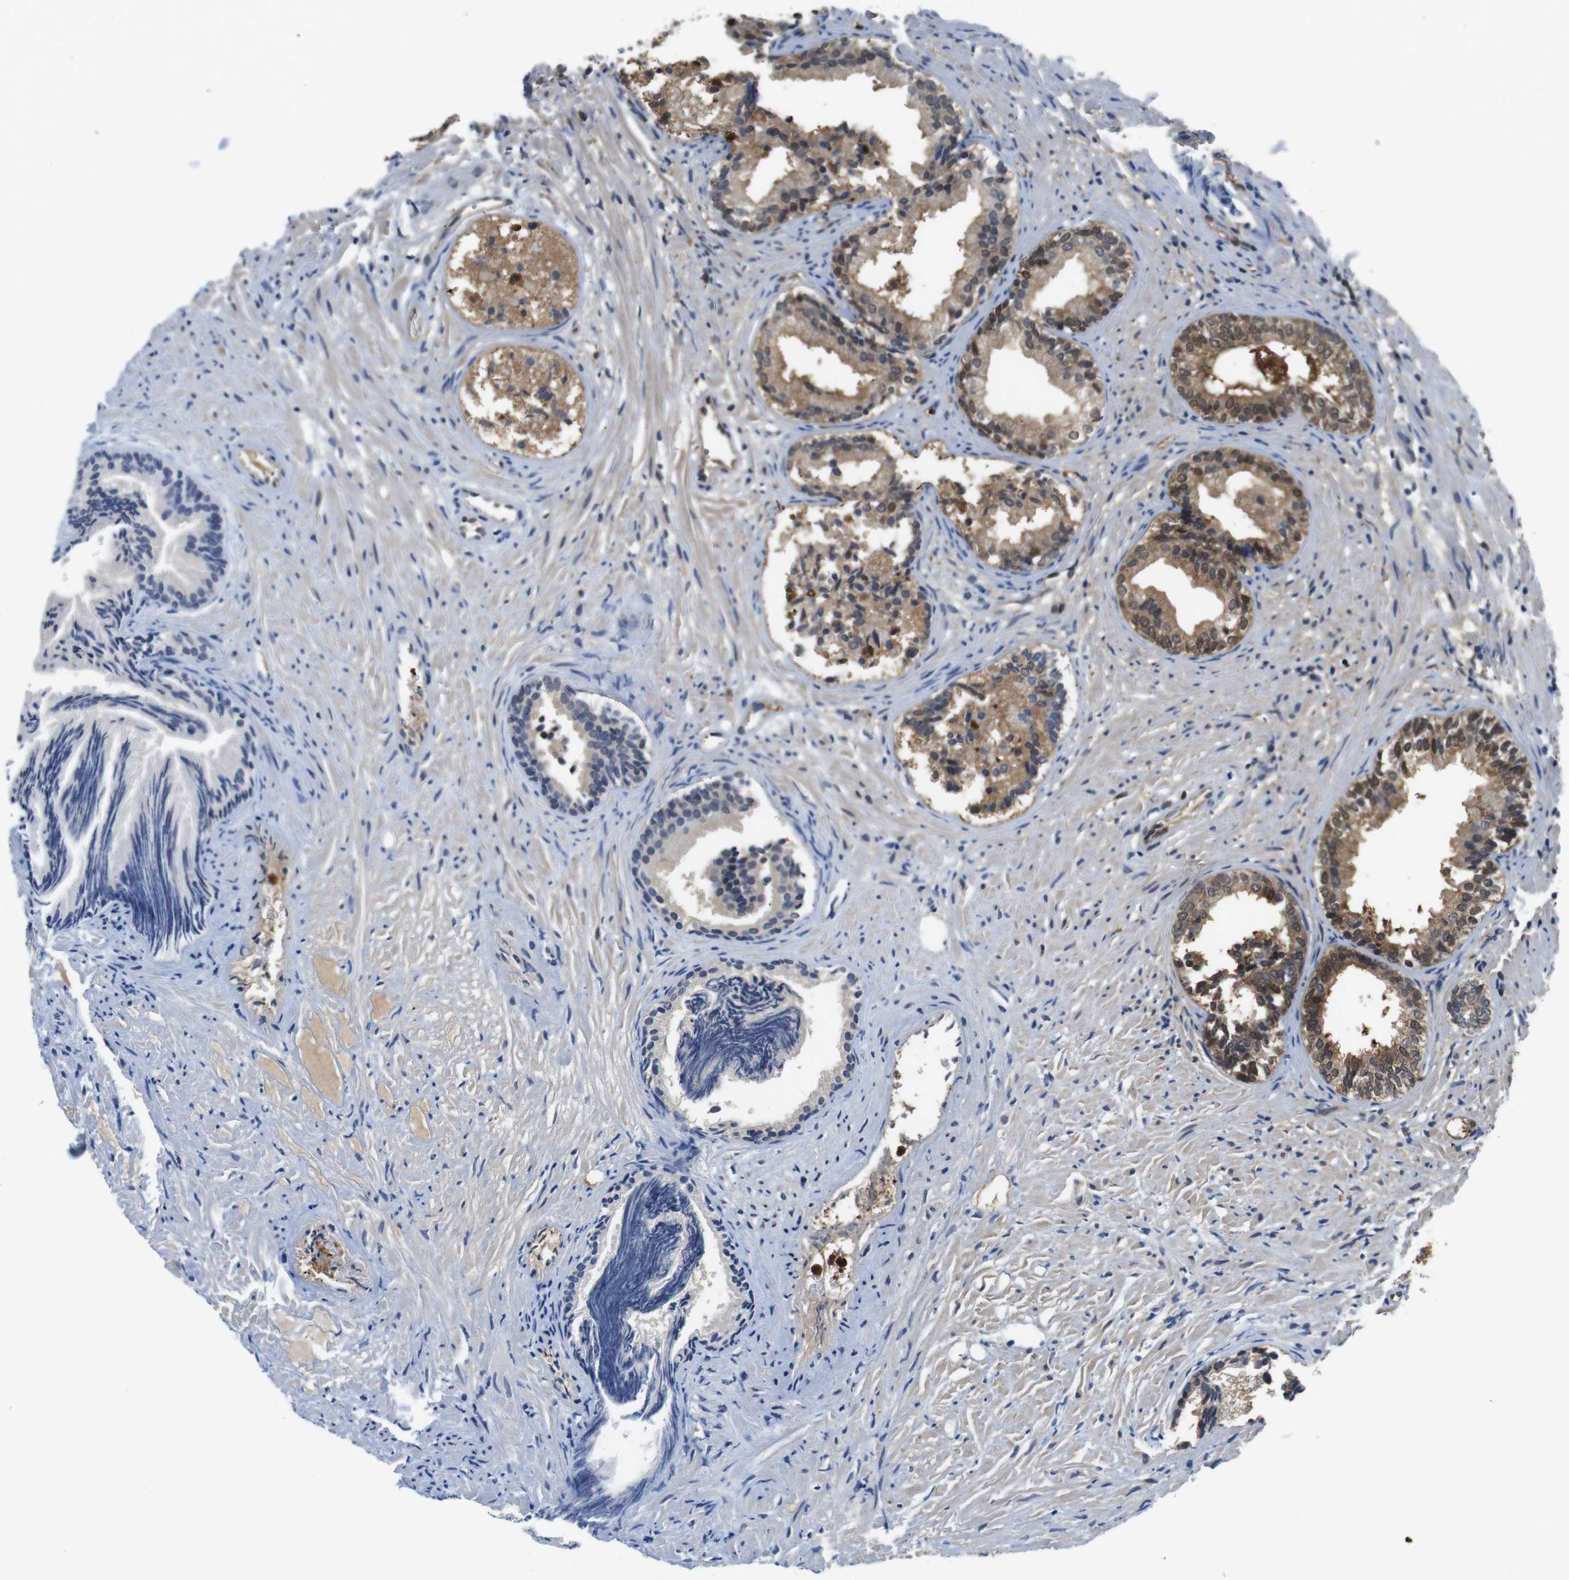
{"staining": {"intensity": "moderate", "quantity": "25%-75%", "location": "cytoplasmic/membranous,nuclear"}, "tissue": "prostate", "cell_type": "Glandular cells", "image_type": "normal", "snomed": [{"axis": "morphology", "description": "Normal tissue, NOS"}, {"axis": "topography", "description": "Prostate"}], "caption": "Protein expression analysis of normal human prostate reveals moderate cytoplasmic/membranous,nuclear staining in approximately 25%-75% of glandular cells. The protein is shown in brown color, while the nuclei are stained blue.", "gene": "LDHA", "patient": {"sex": "male", "age": 76}}